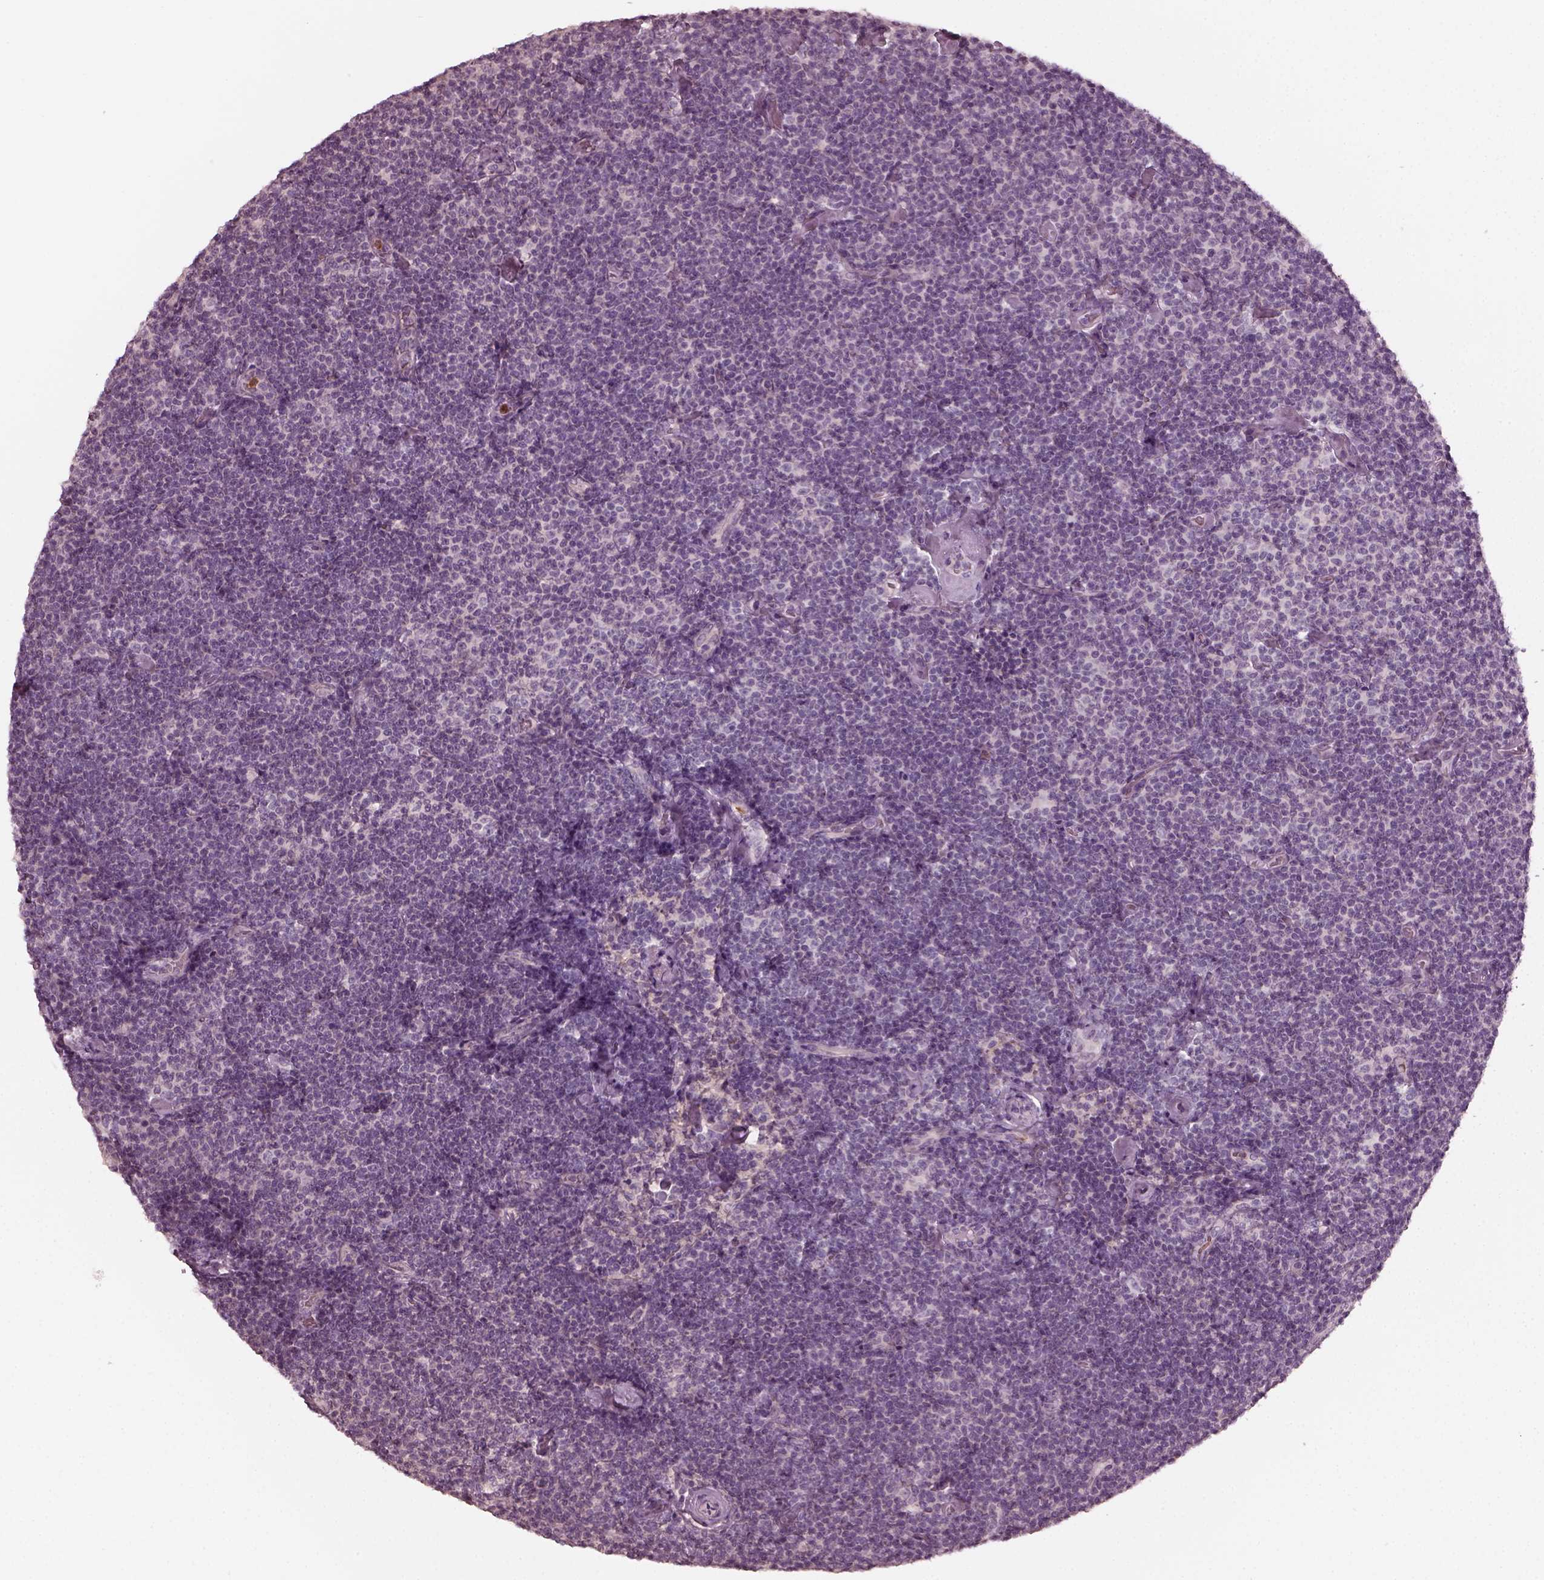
{"staining": {"intensity": "negative", "quantity": "none", "location": "none"}, "tissue": "lymphoma", "cell_type": "Tumor cells", "image_type": "cancer", "snomed": [{"axis": "morphology", "description": "Malignant lymphoma, non-Hodgkin's type, Low grade"}, {"axis": "topography", "description": "Lymph node"}], "caption": "Lymphoma stained for a protein using immunohistochemistry exhibits no staining tumor cells.", "gene": "CHIT1", "patient": {"sex": "male", "age": 81}}